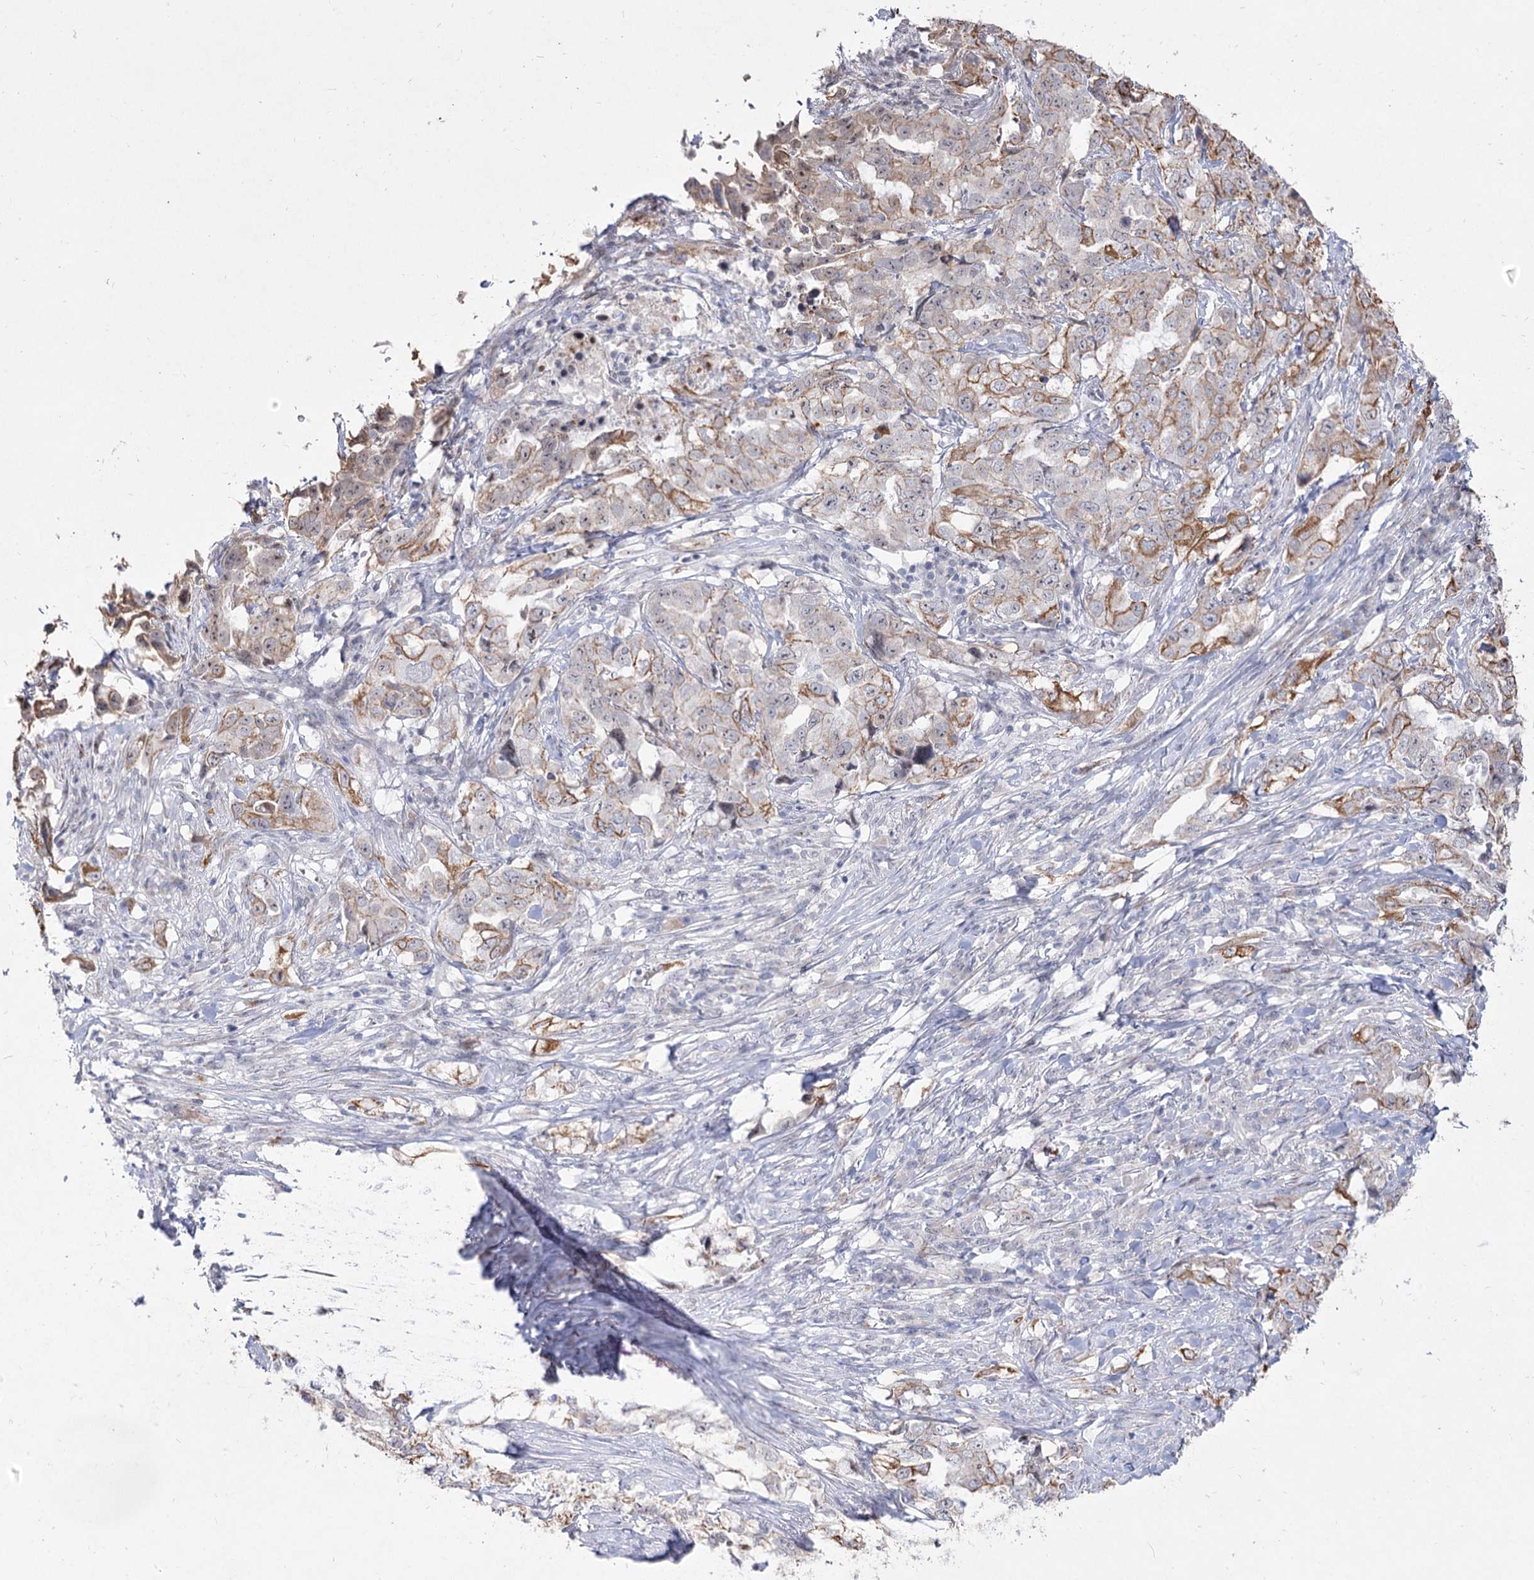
{"staining": {"intensity": "moderate", "quantity": "25%-75%", "location": "cytoplasmic/membranous"}, "tissue": "lung cancer", "cell_type": "Tumor cells", "image_type": "cancer", "snomed": [{"axis": "morphology", "description": "Adenocarcinoma, NOS"}, {"axis": "topography", "description": "Lung"}], "caption": "A medium amount of moderate cytoplasmic/membranous staining is appreciated in about 25%-75% of tumor cells in adenocarcinoma (lung) tissue. (brown staining indicates protein expression, while blue staining denotes nuclei).", "gene": "DDX50", "patient": {"sex": "female", "age": 51}}